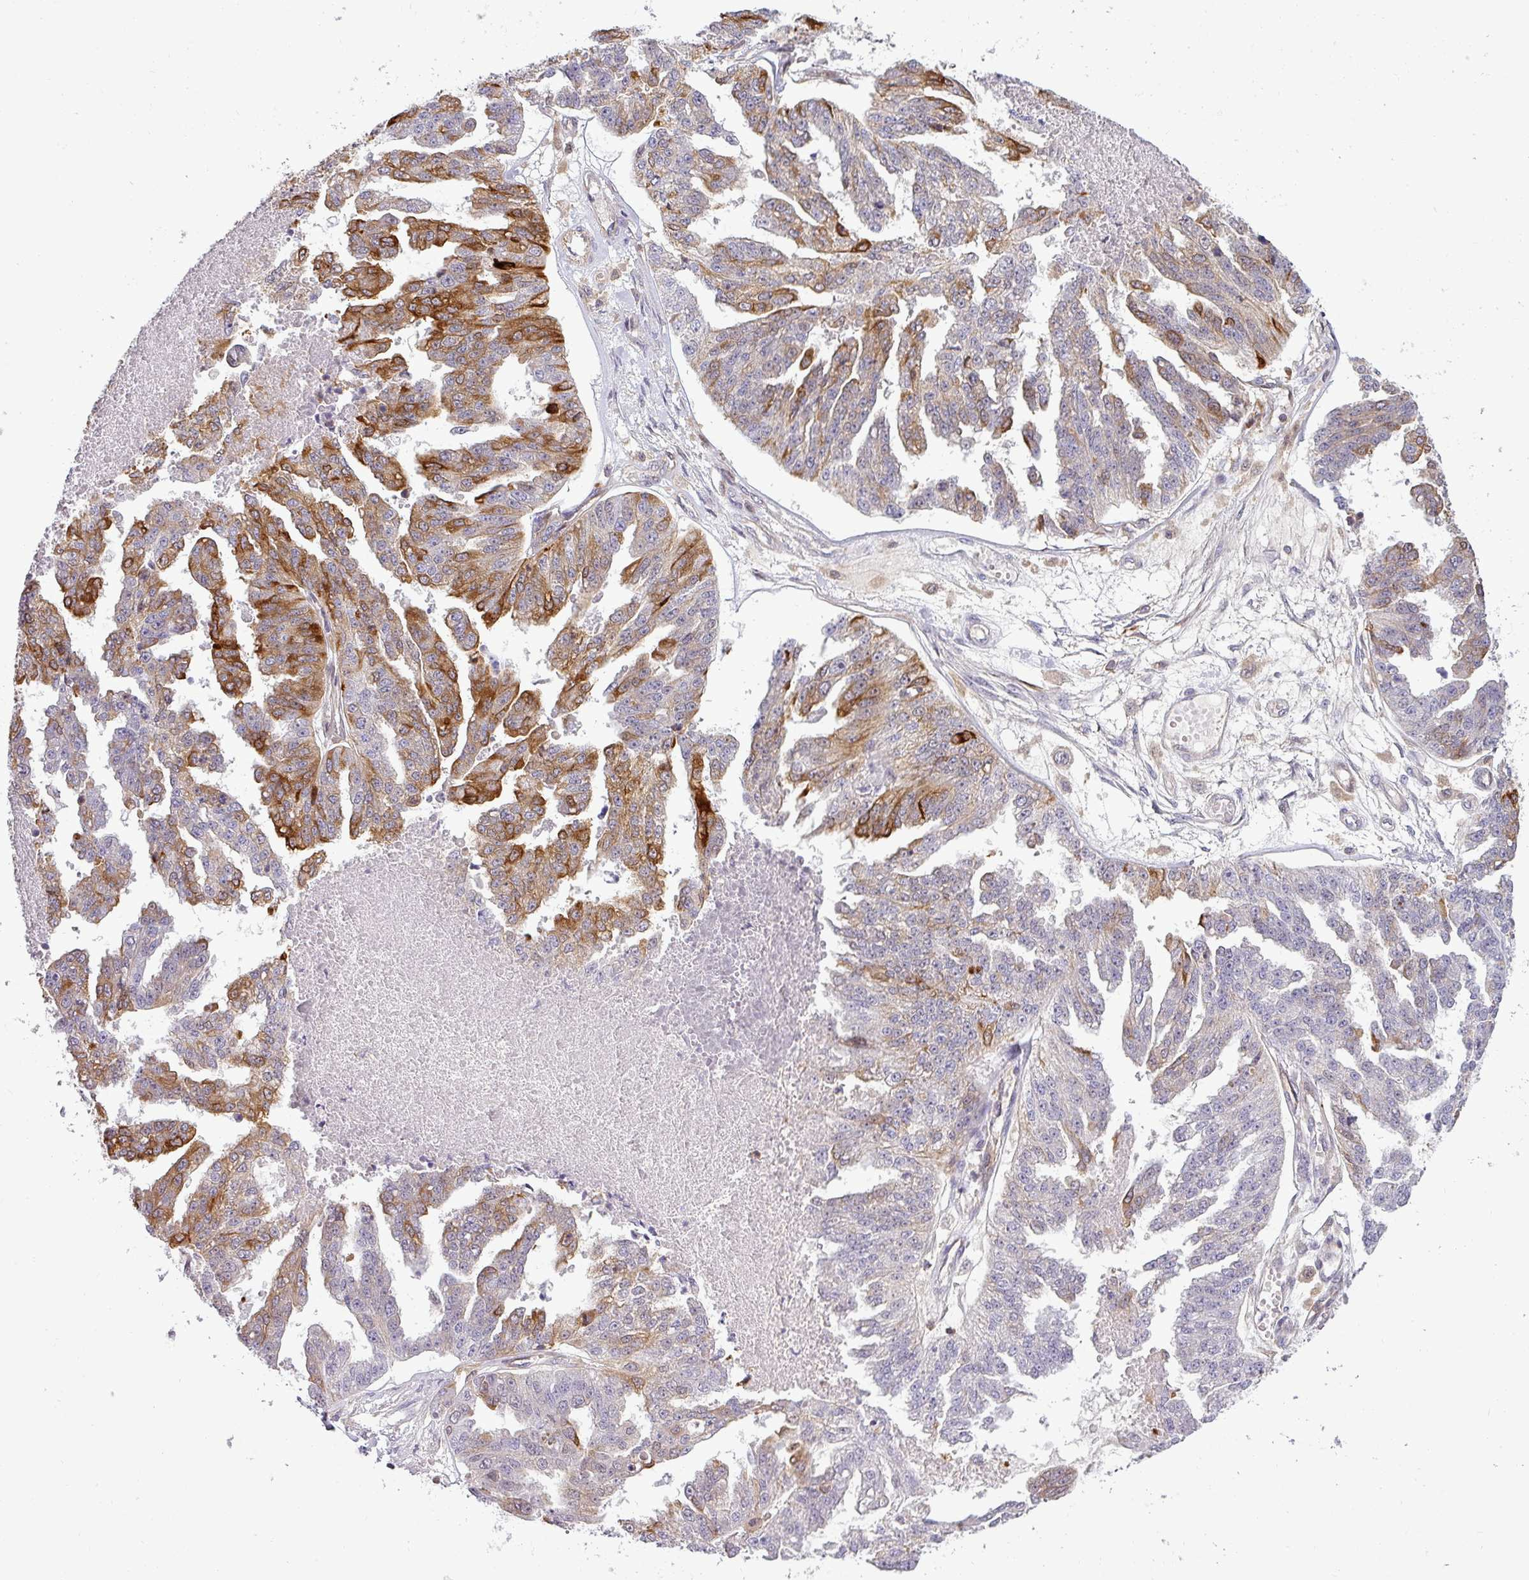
{"staining": {"intensity": "strong", "quantity": "<25%", "location": "cytoplasmic/membranous"}, "tissue": "ovarian cancer", "cell_type": "Tumor cells", "image_type": "cancer", "snomed": [{"axis": "morphology", "description": "Cystadenocarcinoma, serous, NOS"}, {"axis": "topography", "description": "Ovary"}], "caption": "Protein staining by immunohistochemistry (IHC) exhibits strong cytoplasmic/membranous positivity in about <25% of tumor cells in serous cystadenocarcinoma (ovarian).", "gene": "ZNF835", "patient": {"sex": "female", "age": 58}}